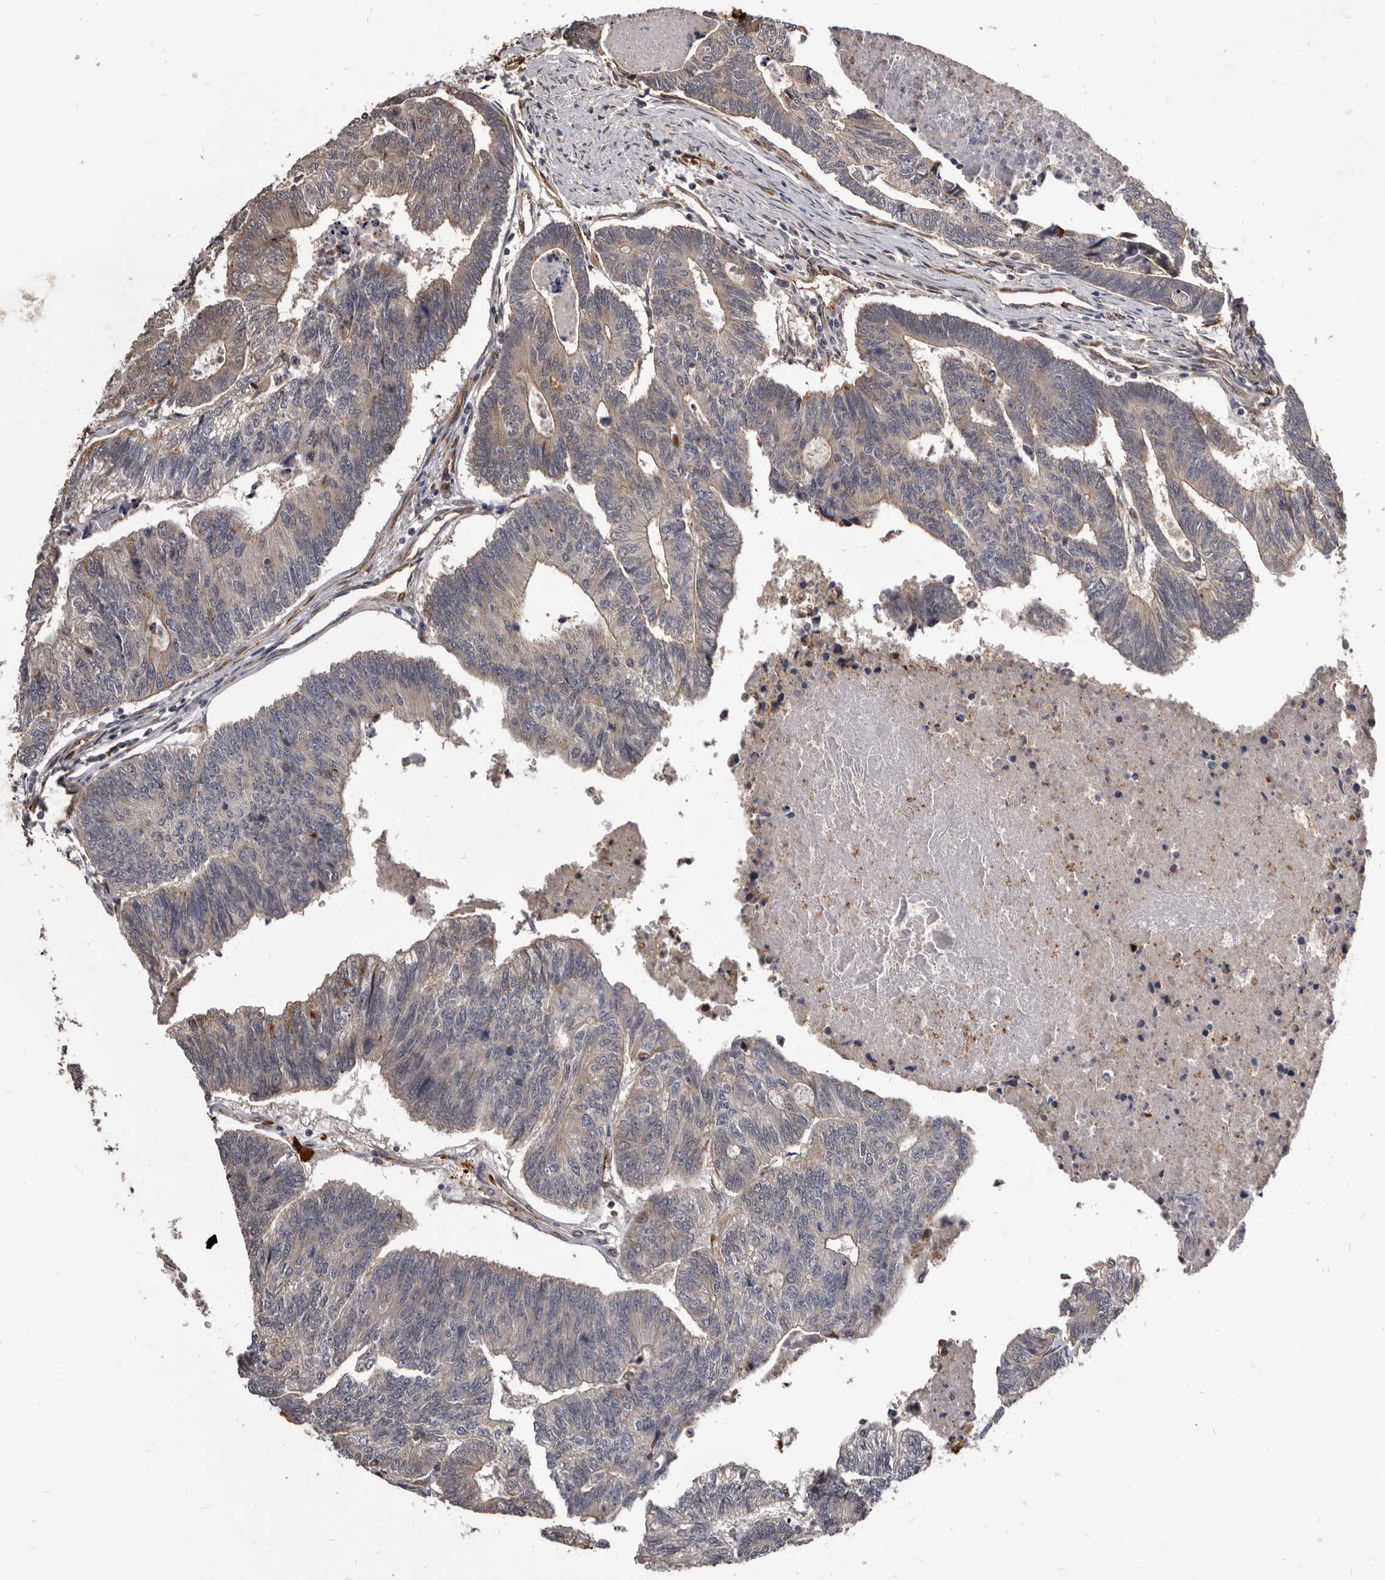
{"staining": {"intensity": "weak", "quantity": ">75%", "location": "cytoplasmic/membranous"}, "tissue": "colorectal cancer", "cell_type": "Tumor cells", "image_type": "cancer", "snomed": [{"axis": "morphology", "description": "Adenocarcinoma, NOS"}, {"axis": "topography", "description": "Colon"}], "caption": "Immunohistochemistry staining of colorectal adenocarcinoma, which displays low levels of weak cytoplasmic/membranous positivity in approximately >75% of tumor cells indicating weak cytoplasmic/membranous protein expression. The staining was performed using DAB (brown) for protein detection and nuclei were counterstained in hematoxylin (blue).", "gene": "ADAMTS20", "patient": {"sex": "female", "age": 67}}